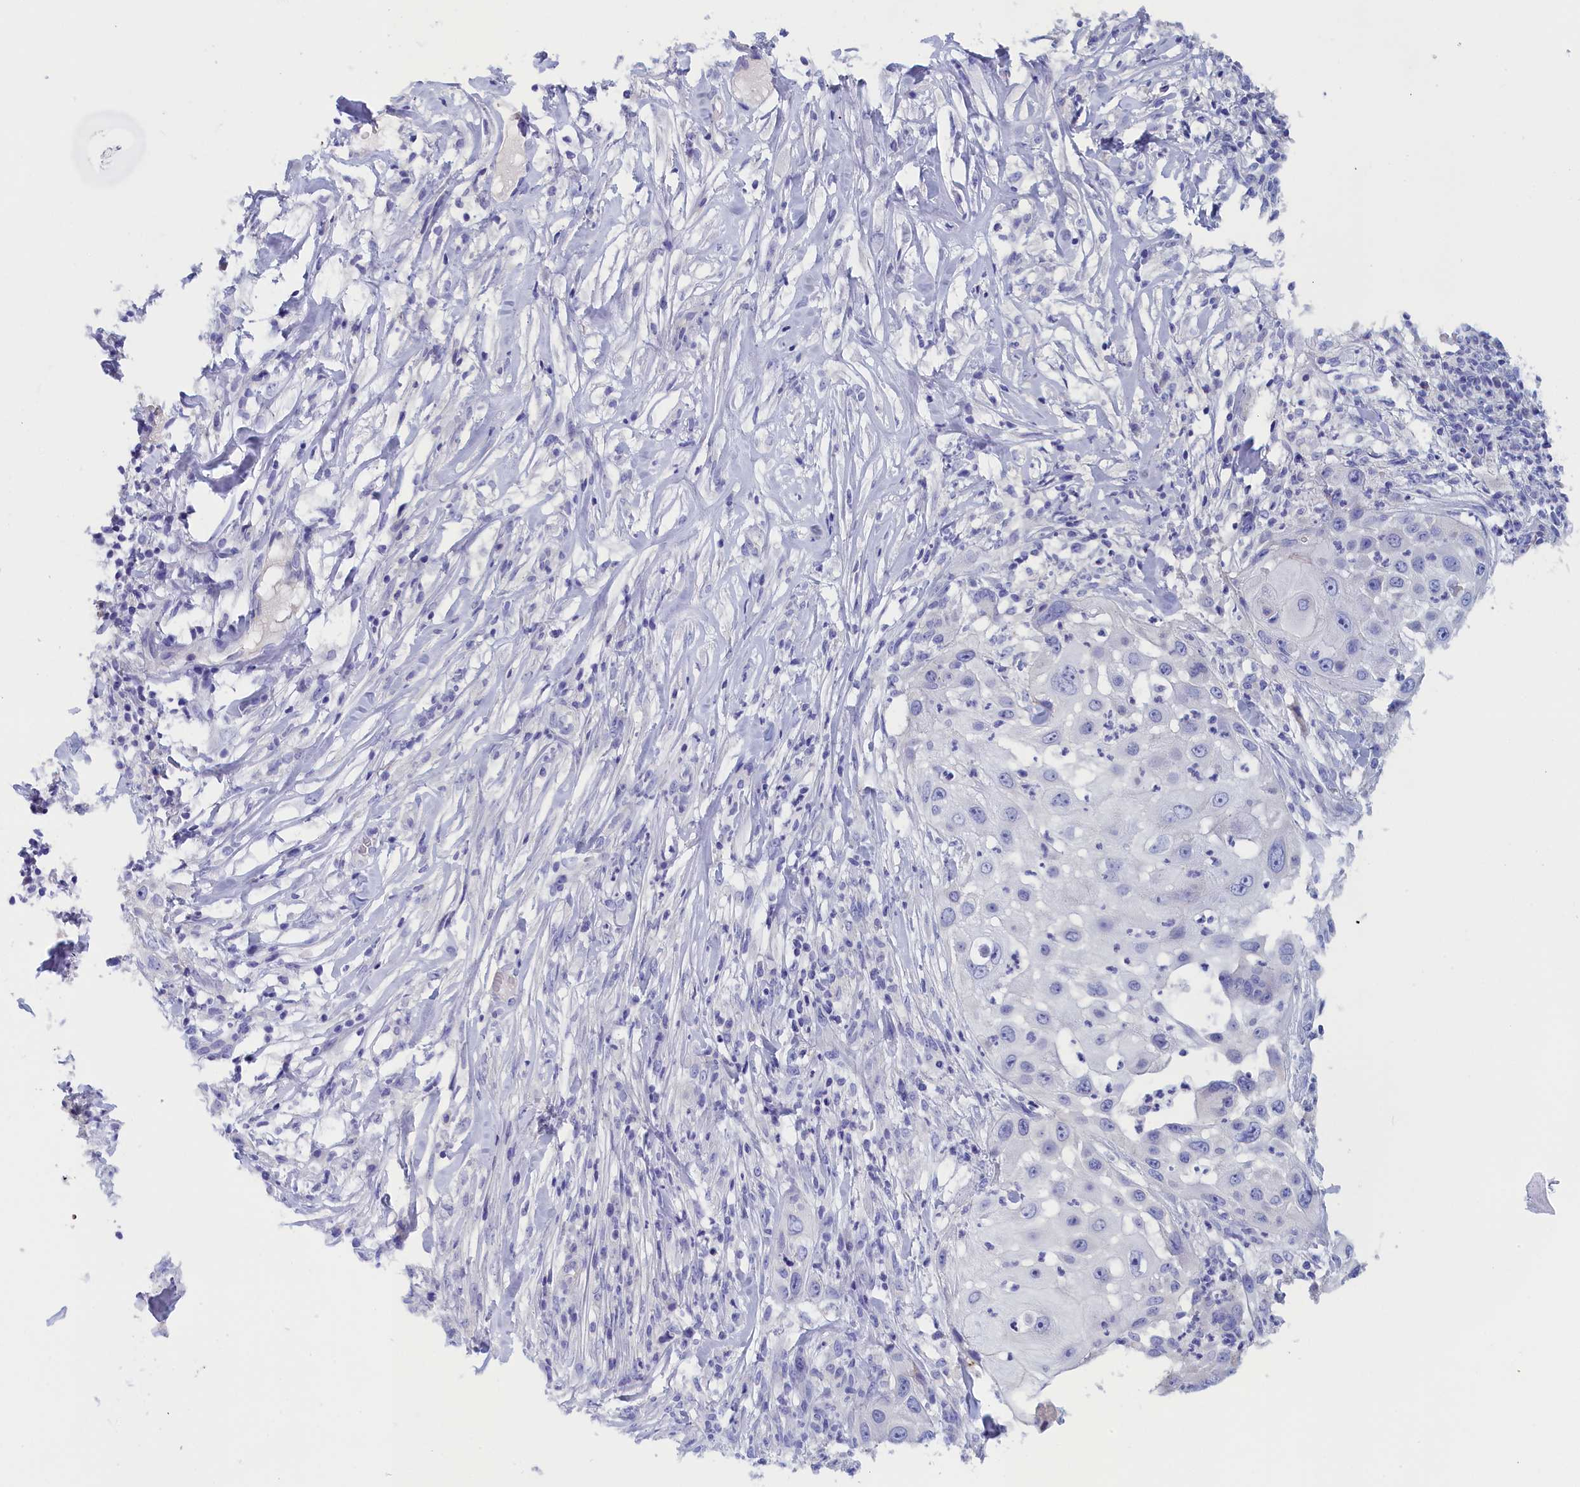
{"staining": {"intensity": "negative", "quantity": "none", "location": "none"}, "tissue": "skin cancer", "cell_type": "Tumor cells", "image_type": "cancer", "snomed": [{"axis": "morphology", "description": "Squamous cell carcinoma, NOS"}, {"axis": "topography", "description": "Skin"}], "caption": "High magnification brightfield microscopy of skin cancer (squamous cell carcinoma) stained with DAB (brown) and counterstained with hematoxylin (blue): tumor cells show no significant expression.", "gene": "ANKRD2", "patient": {"sex": "female", "age": 44}}